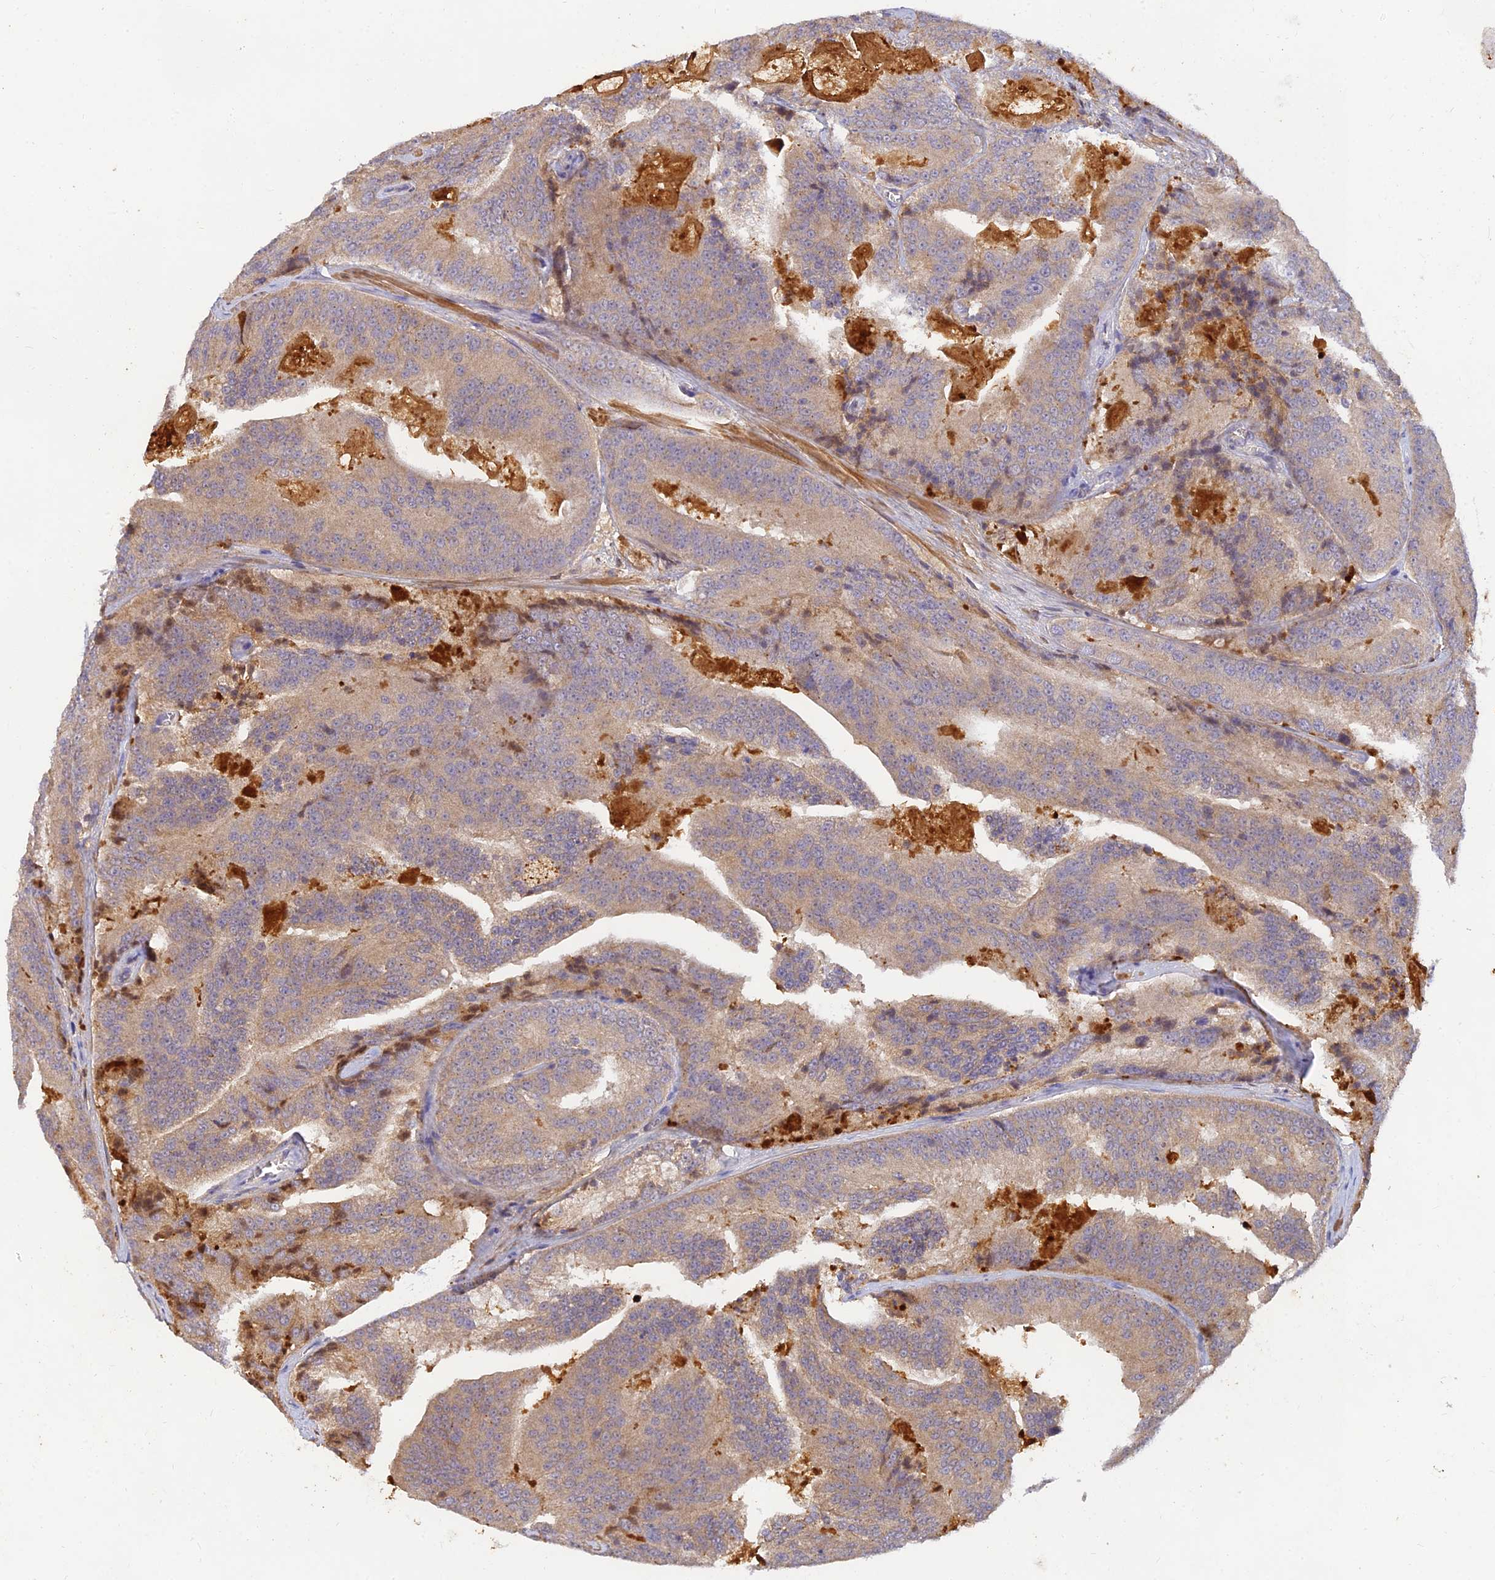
{"staining": {"intensity": "weak", "quantity": ">75%", "location": "cytoplasmic/membranous"}, "tissue": "prostate cancer", "cell_type": "Tumor cells", "image_type": "cancer", "snomed": [{"axis": "morphology", "description": "Adenocarcinoma, High grade"}, {"axis": "topography", "description": "Prostate"}], "caption": "The immunohistochemical stain labels weak cytoplasmic/membranous staining in tumor cells of high-grade adenocarcinoma (prostate) tissue. (brown staining indicates protein expression, while blue staining denotes nuclei).", "gene": "ACSM5", "patient": {"sex": "male", "age": 61}}